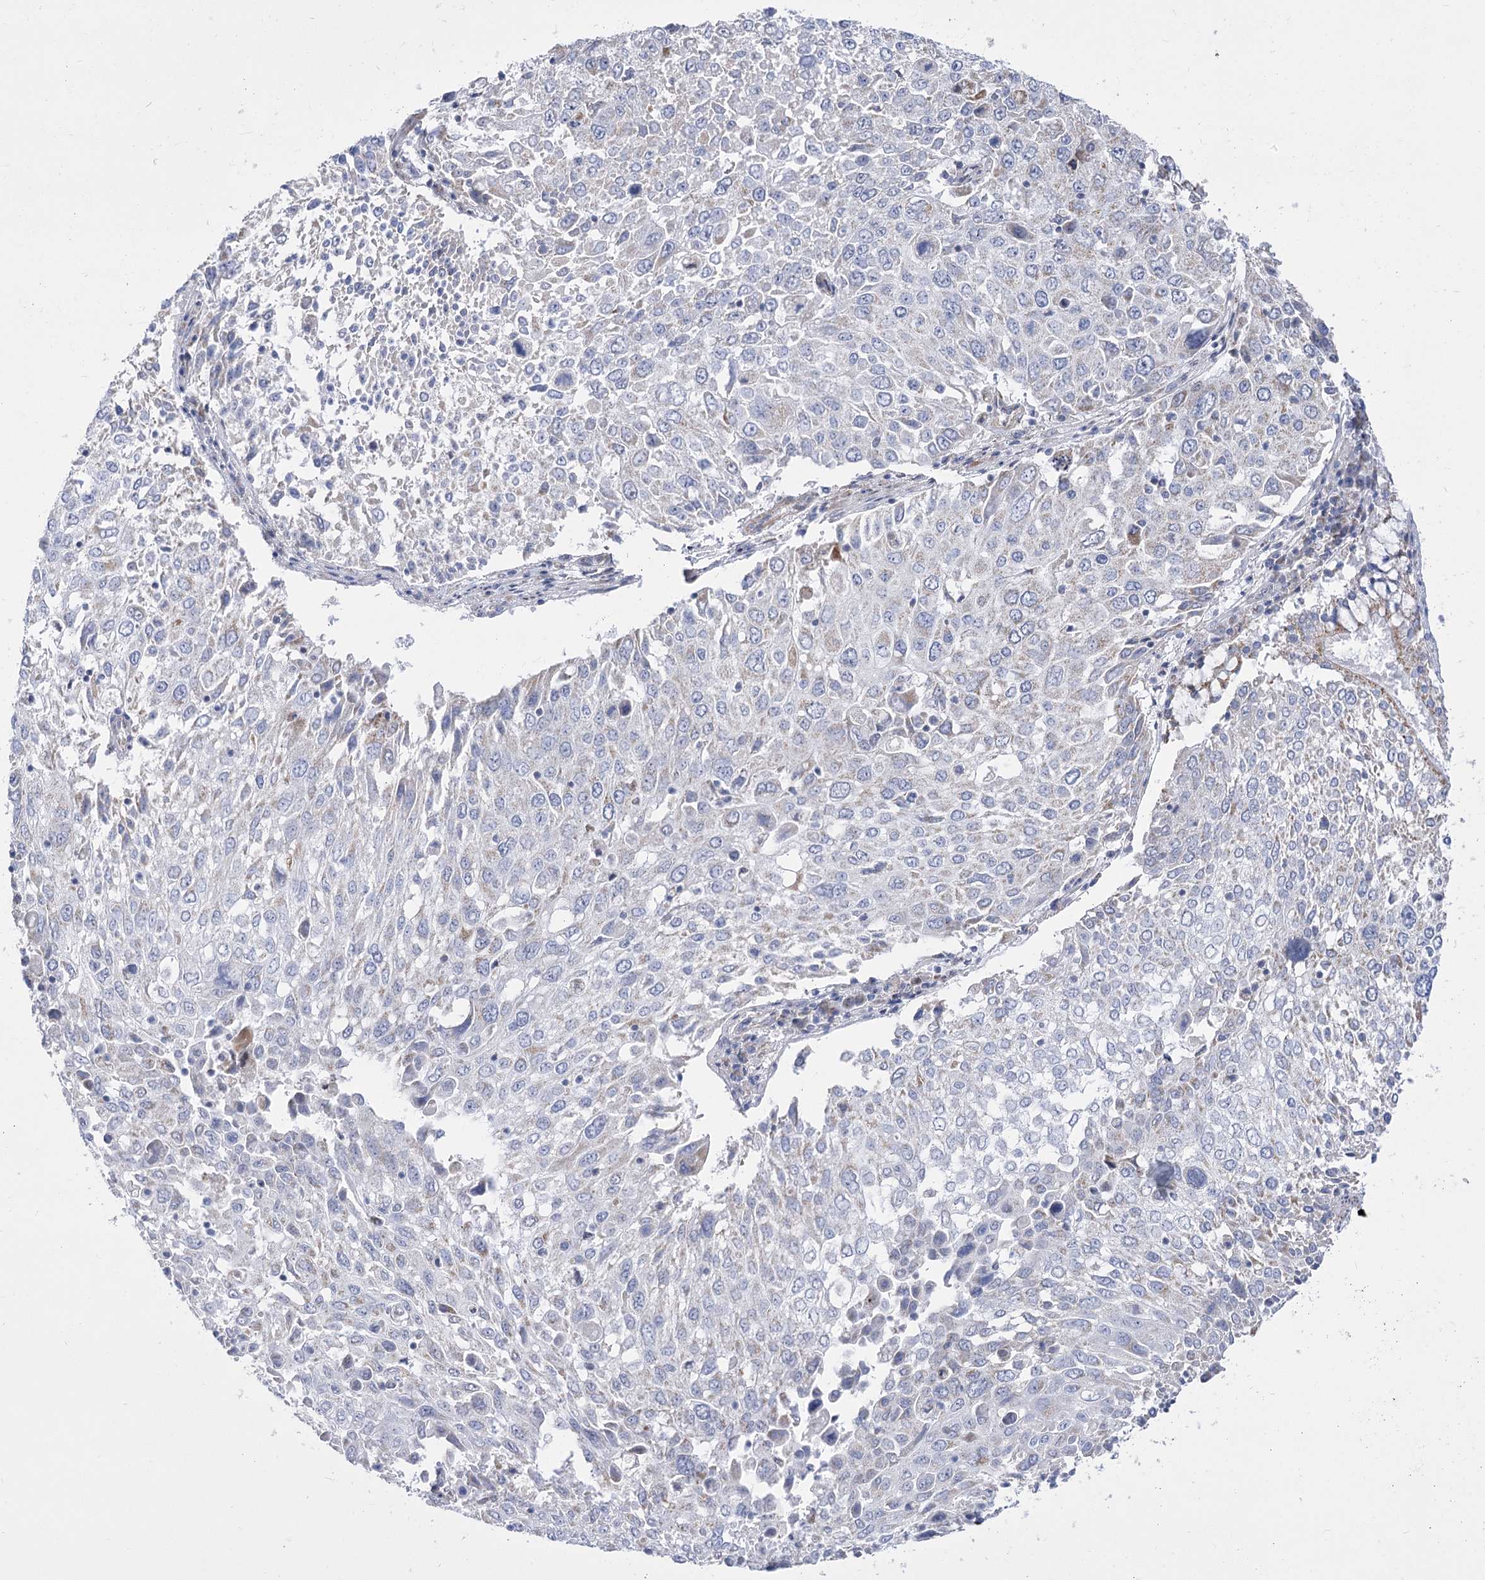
{"staining": {"intensity": "negative", "quantity": "none", "location": "none"}, "tissue": "lung cancer", "cell_type": "Tumor cells", "image_type": "cancer", "snomed": [{"axis": "morphology", "description": "Squamous cell carcinoma, NOS"}, {"axis": "topography", "description": "Lung"}], "caption": "Lung cancer was stained to show a protein in brown. There is no significant expression in tumor cells.", "gene": "PDHB", "patient": {"sex": "male", "age": 65}}